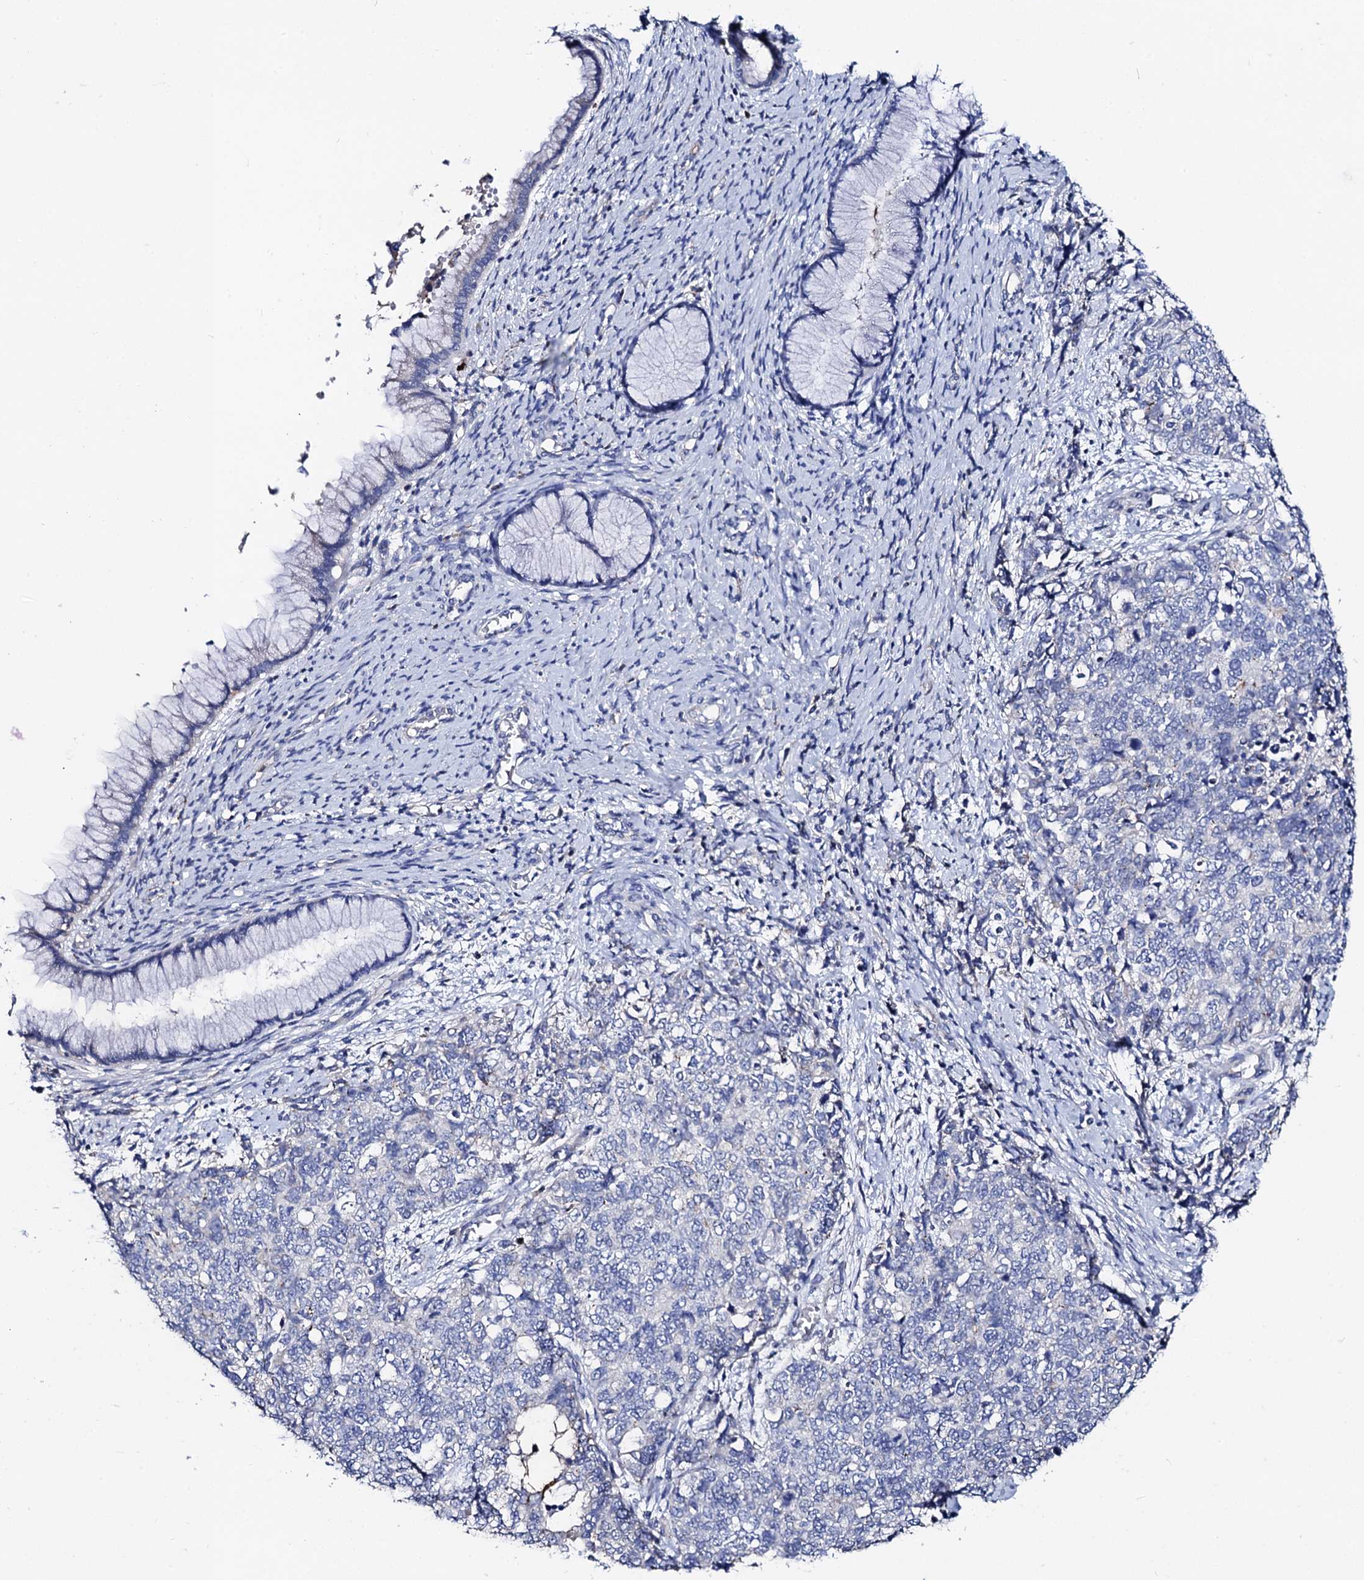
{"staining": {"intensity": "negative", "quantity": "none", "location": "none"}, "tissue": "cervical cancer", "cell_type": "Tumor cells", "image_type": "cancer", "snomed": [{"axis": "morphology", "description": "Squamous cell carcinoma, NOS"}, {"axis": "topography", "description": "Cervix"}], "caption": "This is an immunohistochemistry (IHC) image of cervical squamous cell carcinoma. There is no staining in tumor cells.", "gene": "FREM3", "patient": {"sex": "female", "age": 63}}